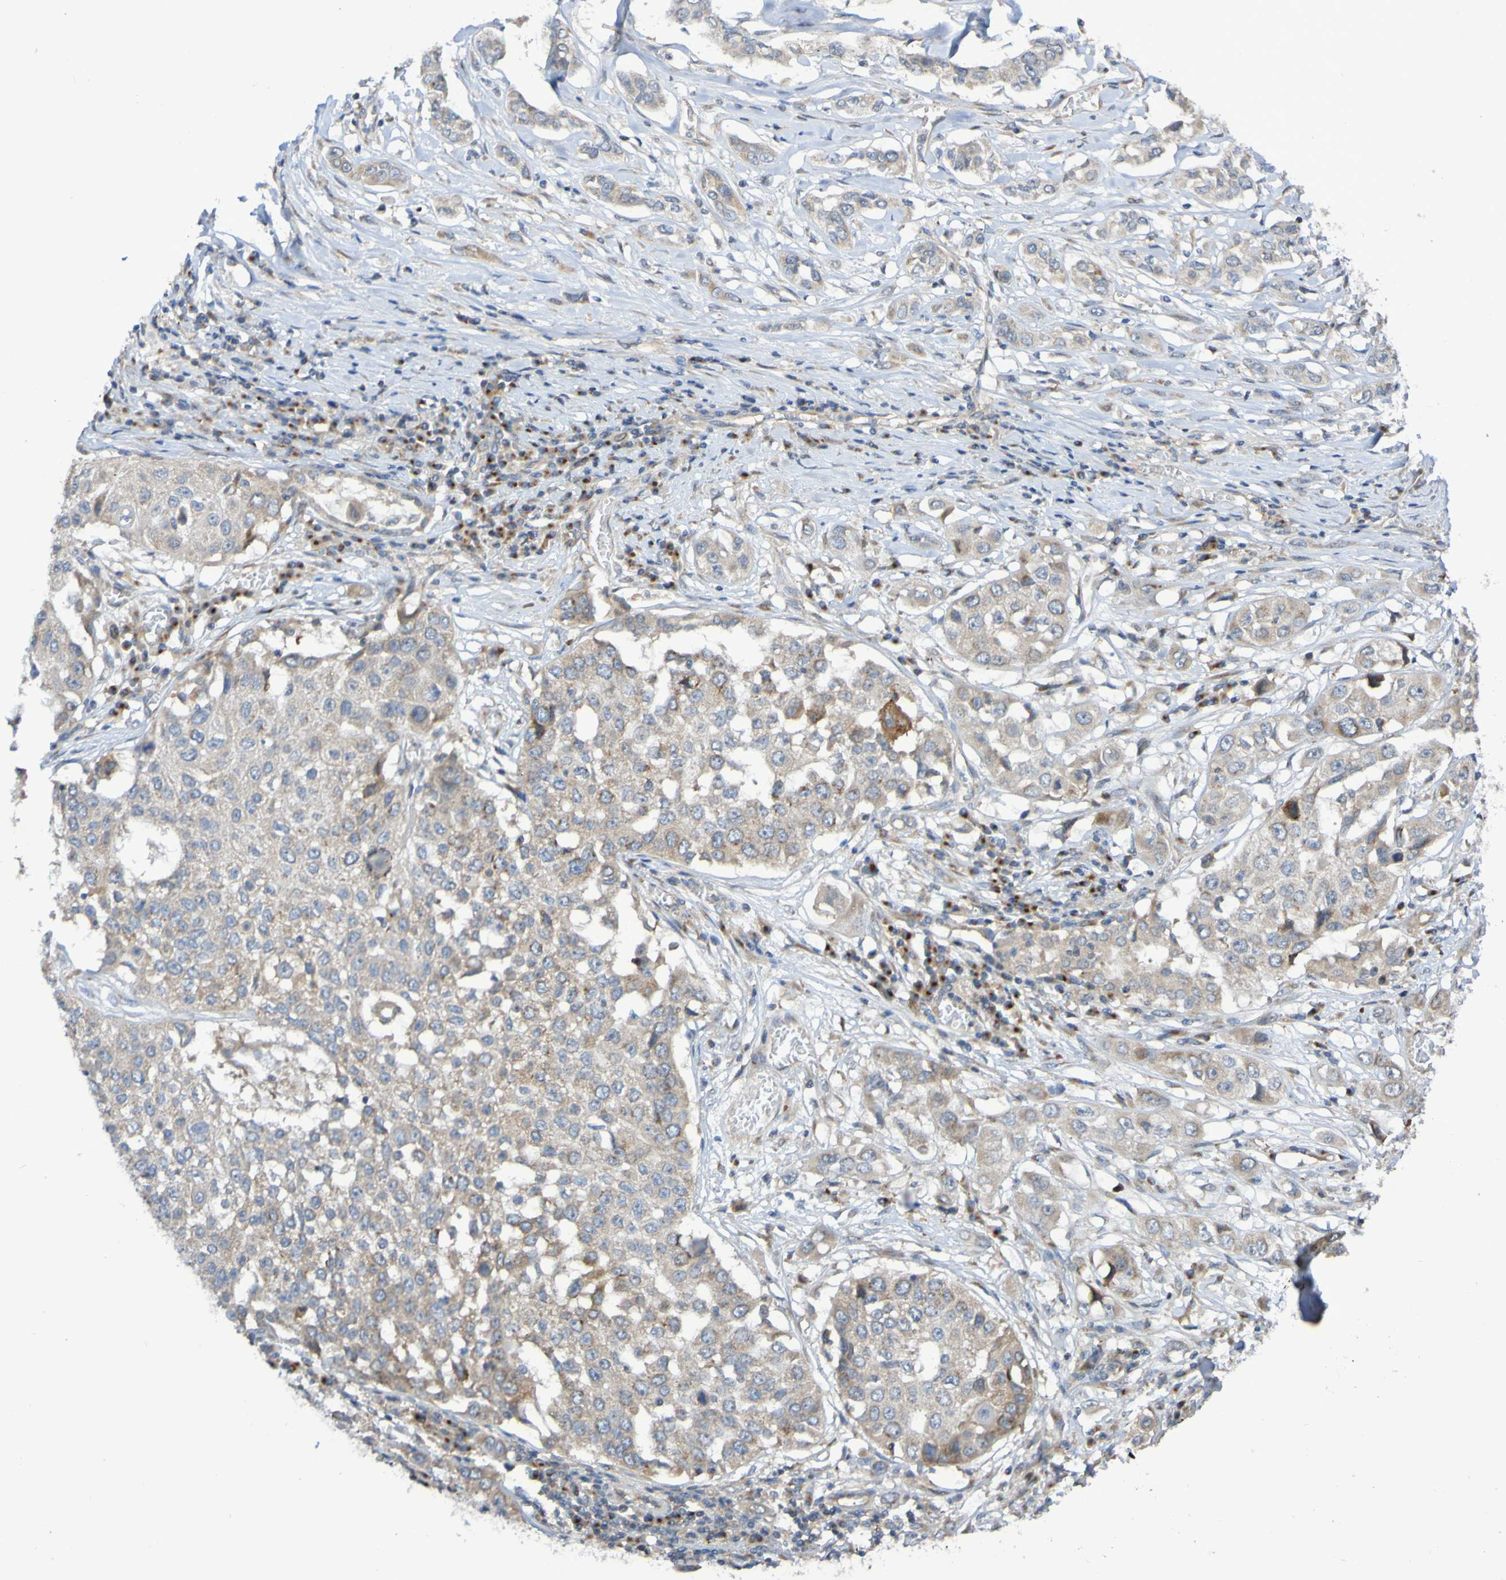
{"staining": {"intensity": "weak", "quantity": ">75%", "location": "cytoplasmic/membranous"}, "tissue": "lung cancer", "cell_type": "Tumor cells", "image_type": "cancer", "snomed": [{"axis": "morphology", "description": "Squamous cell carcinoma, NOS"}, {"axis": "topography", "description": "Lung"}], "caption": "Protein expression analysis of lung cancer (squamous cell carcinoma) exhibits weak cytoplasmic/membranous positivity in approximately >75% of tumor cells.", "gene": "LMBRD2", "patient": {"sex": "male", "age": 71}}